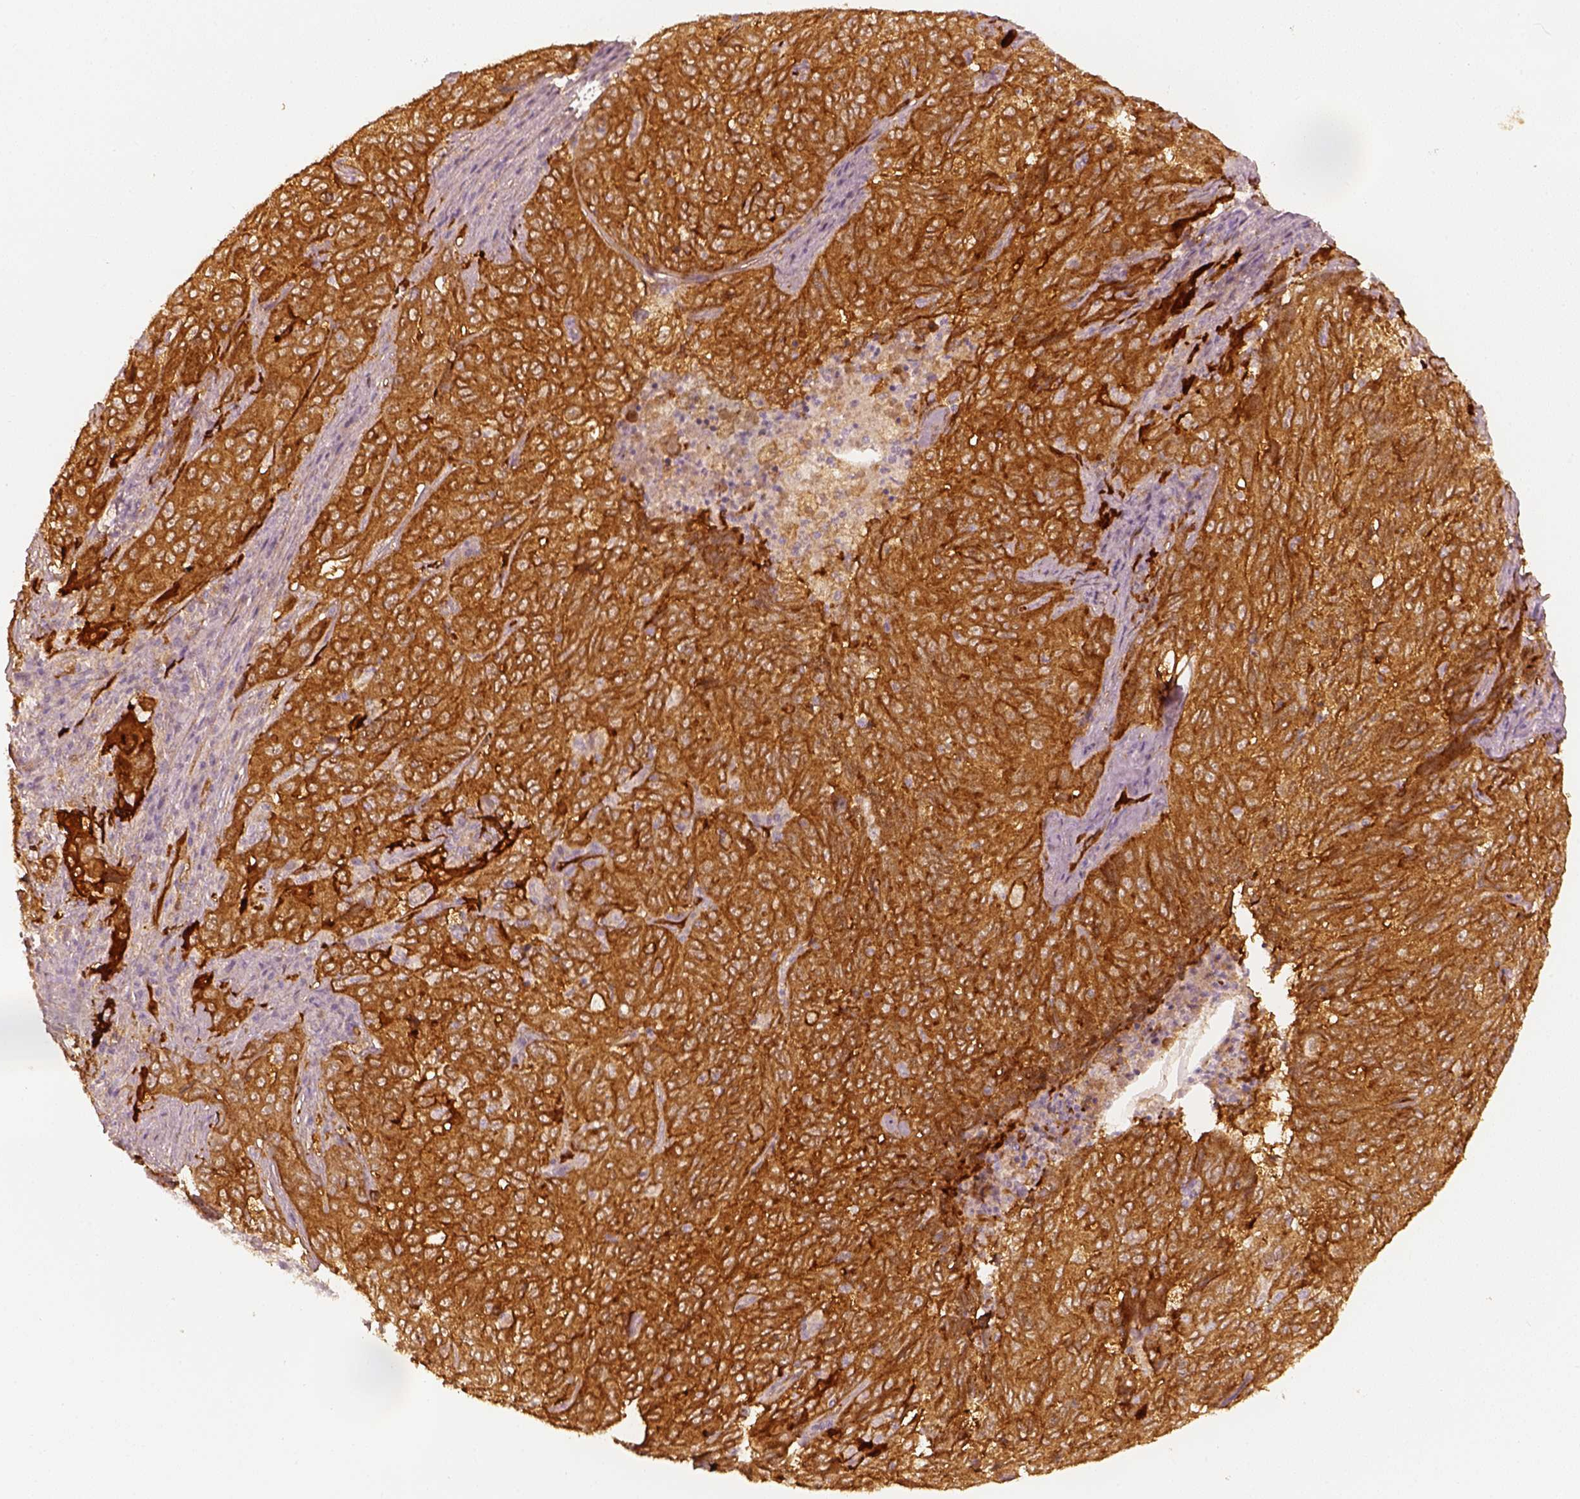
{"staining": {"intensity": "strong", "quantity": ">75%", "location": "cytoplasmic/membranous"}, "tissue": "pancreatic cancer", "cell_type": "Tumor cells", "image_type": "cancer", "snomed": [{"axis": "morphology", "description": "Adenocarcinoma, NOS"}, {"axis": "topography", "description": "Pancreas"}], "caption": "Immunohistochemical staining of pancreatic cancer (adenocarcinoma) demonstrates strong cytoplasmic/membranous protein staining in approximately >75% of tumor cells.", "gene": "FSCN1", "patient": {"sex": "male", "age": 63}}